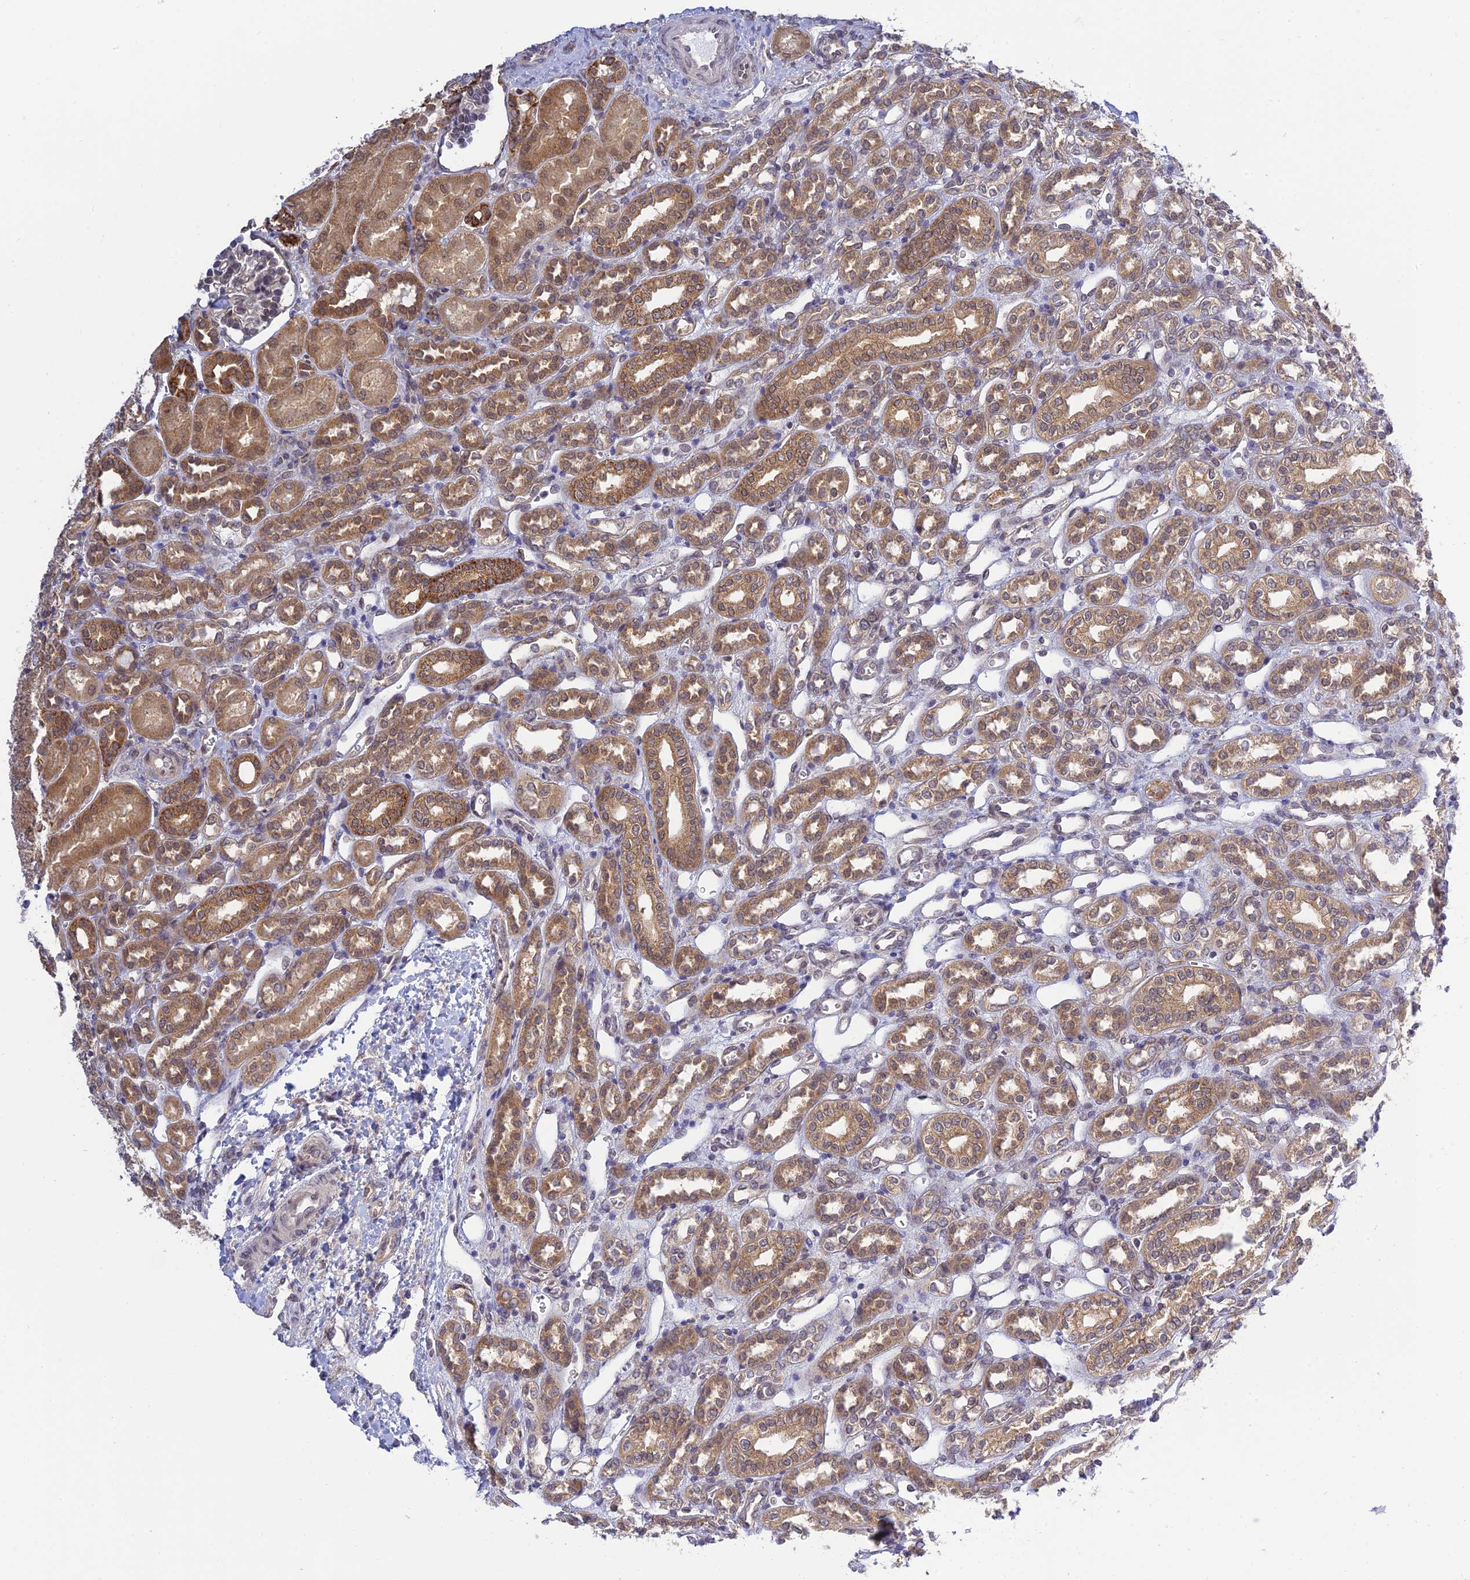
{"staining": {"intensity": "weak", "quantity": "<25%", "location": "nuclear"}, "tissue": "kidney", "cell_type": "Cells in glomeruli", "image_type": "normal", "snomed": [{"axis": "morphology", "description": "Normal tissue, NOS"}, {"axis": "morphology", "description": "Neoplasm, malignant, NOS"}, {"axis": "topography", "description": "Kidney"}], "caption": "This image is of benign kidney stained with immunohistochemistry (IHC) to label a protein in brown with the nuclei are counter-stained blue. There is no positivity in cells in glomeruli.", "gene": "SKIC8", "patient": {"sex": "female", "age": 1}}